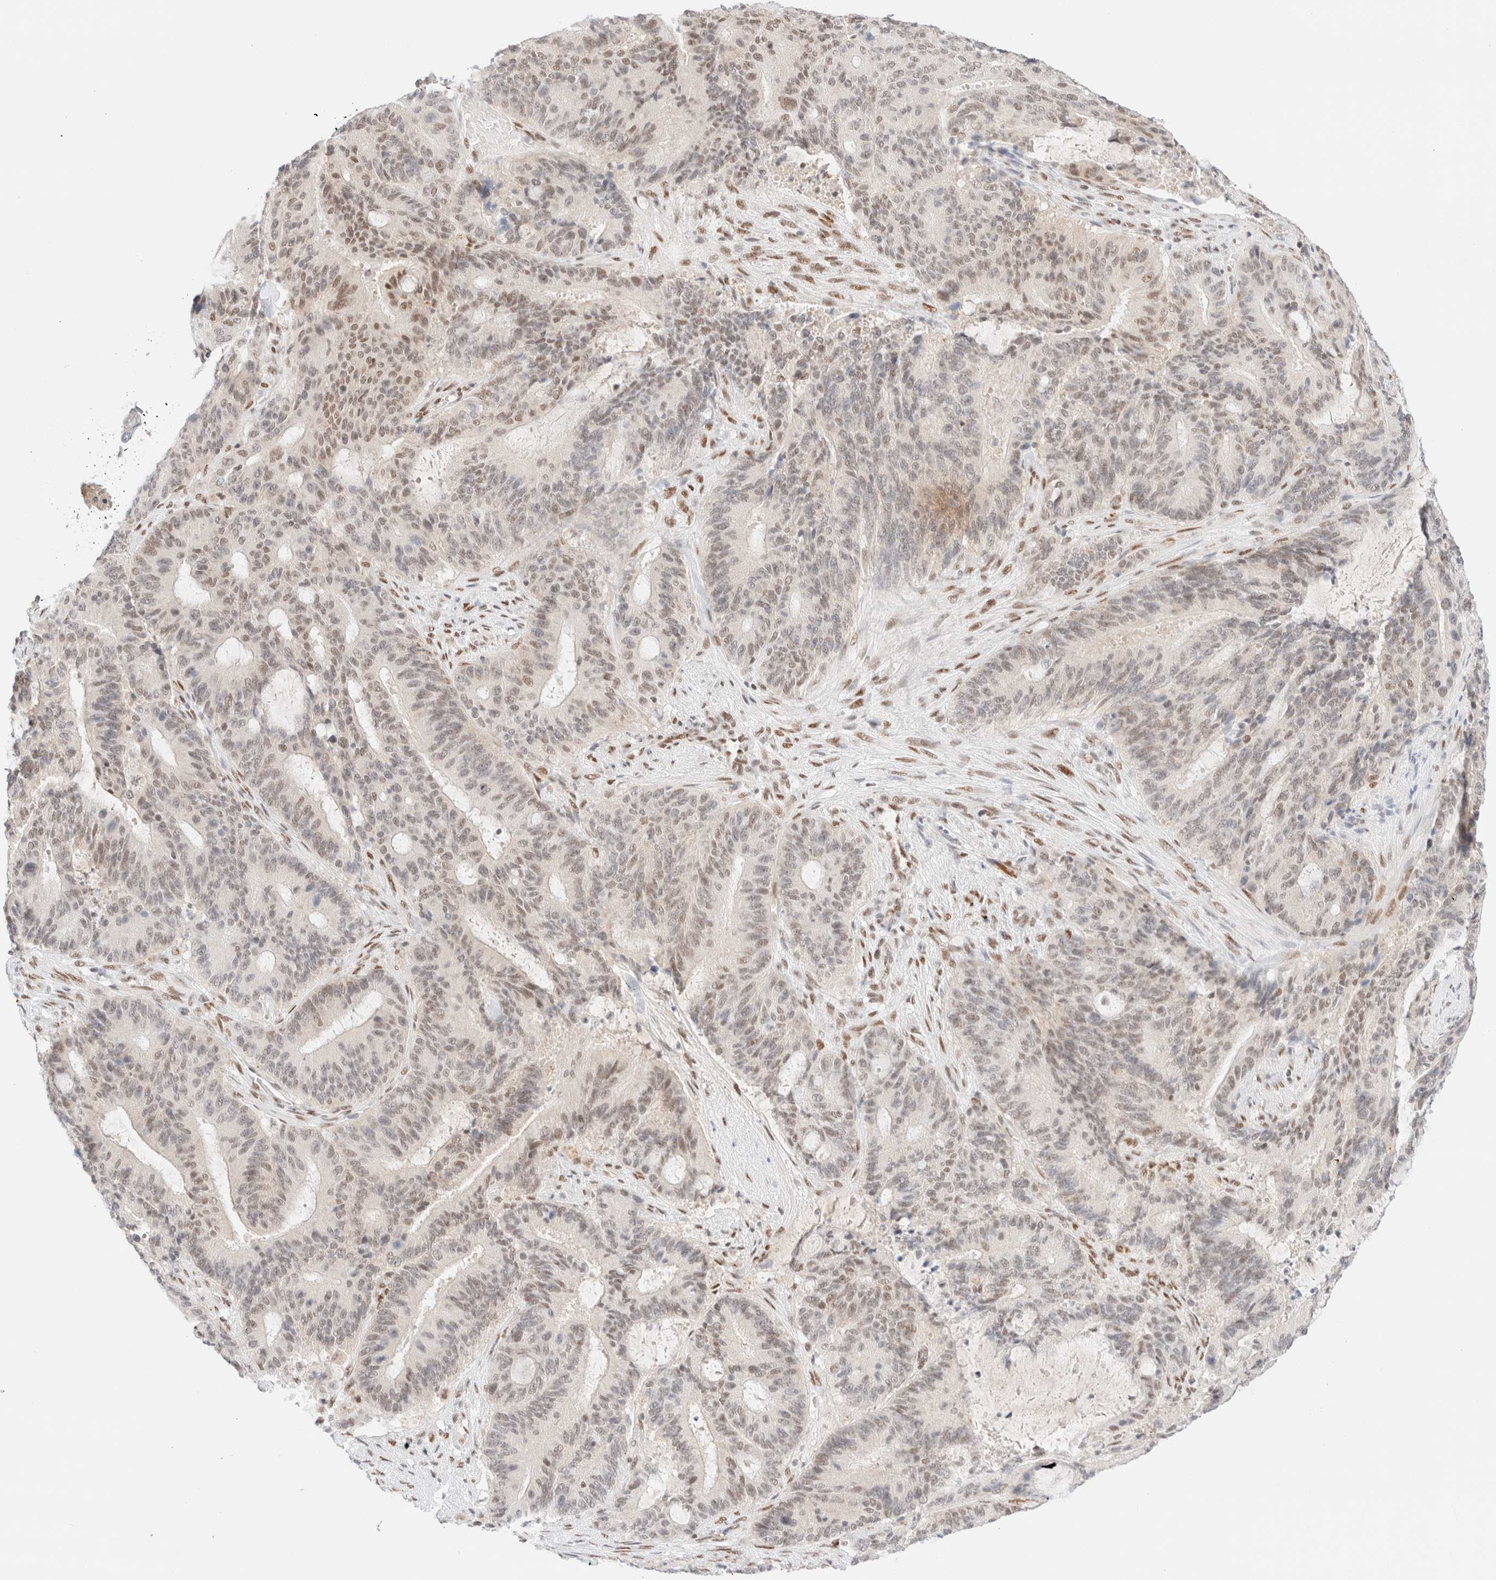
{"staining": {"intensity": "moderate", "quantity": ">75%", "location": "nuclear"}, "tissue": "liver cancer", "cell_type": "Tumor cells", "image_type": "cancer", "snomed": [{"axis": "morphology", "description": "Normal tissue, NOS"}, {"axis": "morphology", "description": "Cholangiocarcinoma"}, {"axis": "topography", "description": "Liver"}, {"axis": "topography", "description": "Peripheral nerve tissue"}], "caption": "This photomicrograph reveals IHC staining of liver cancer, with medium moderate nuclear staining in about >75% of tumor cells.", "gene": "CIC", "patient": {"sex": "female", "age": 73}}